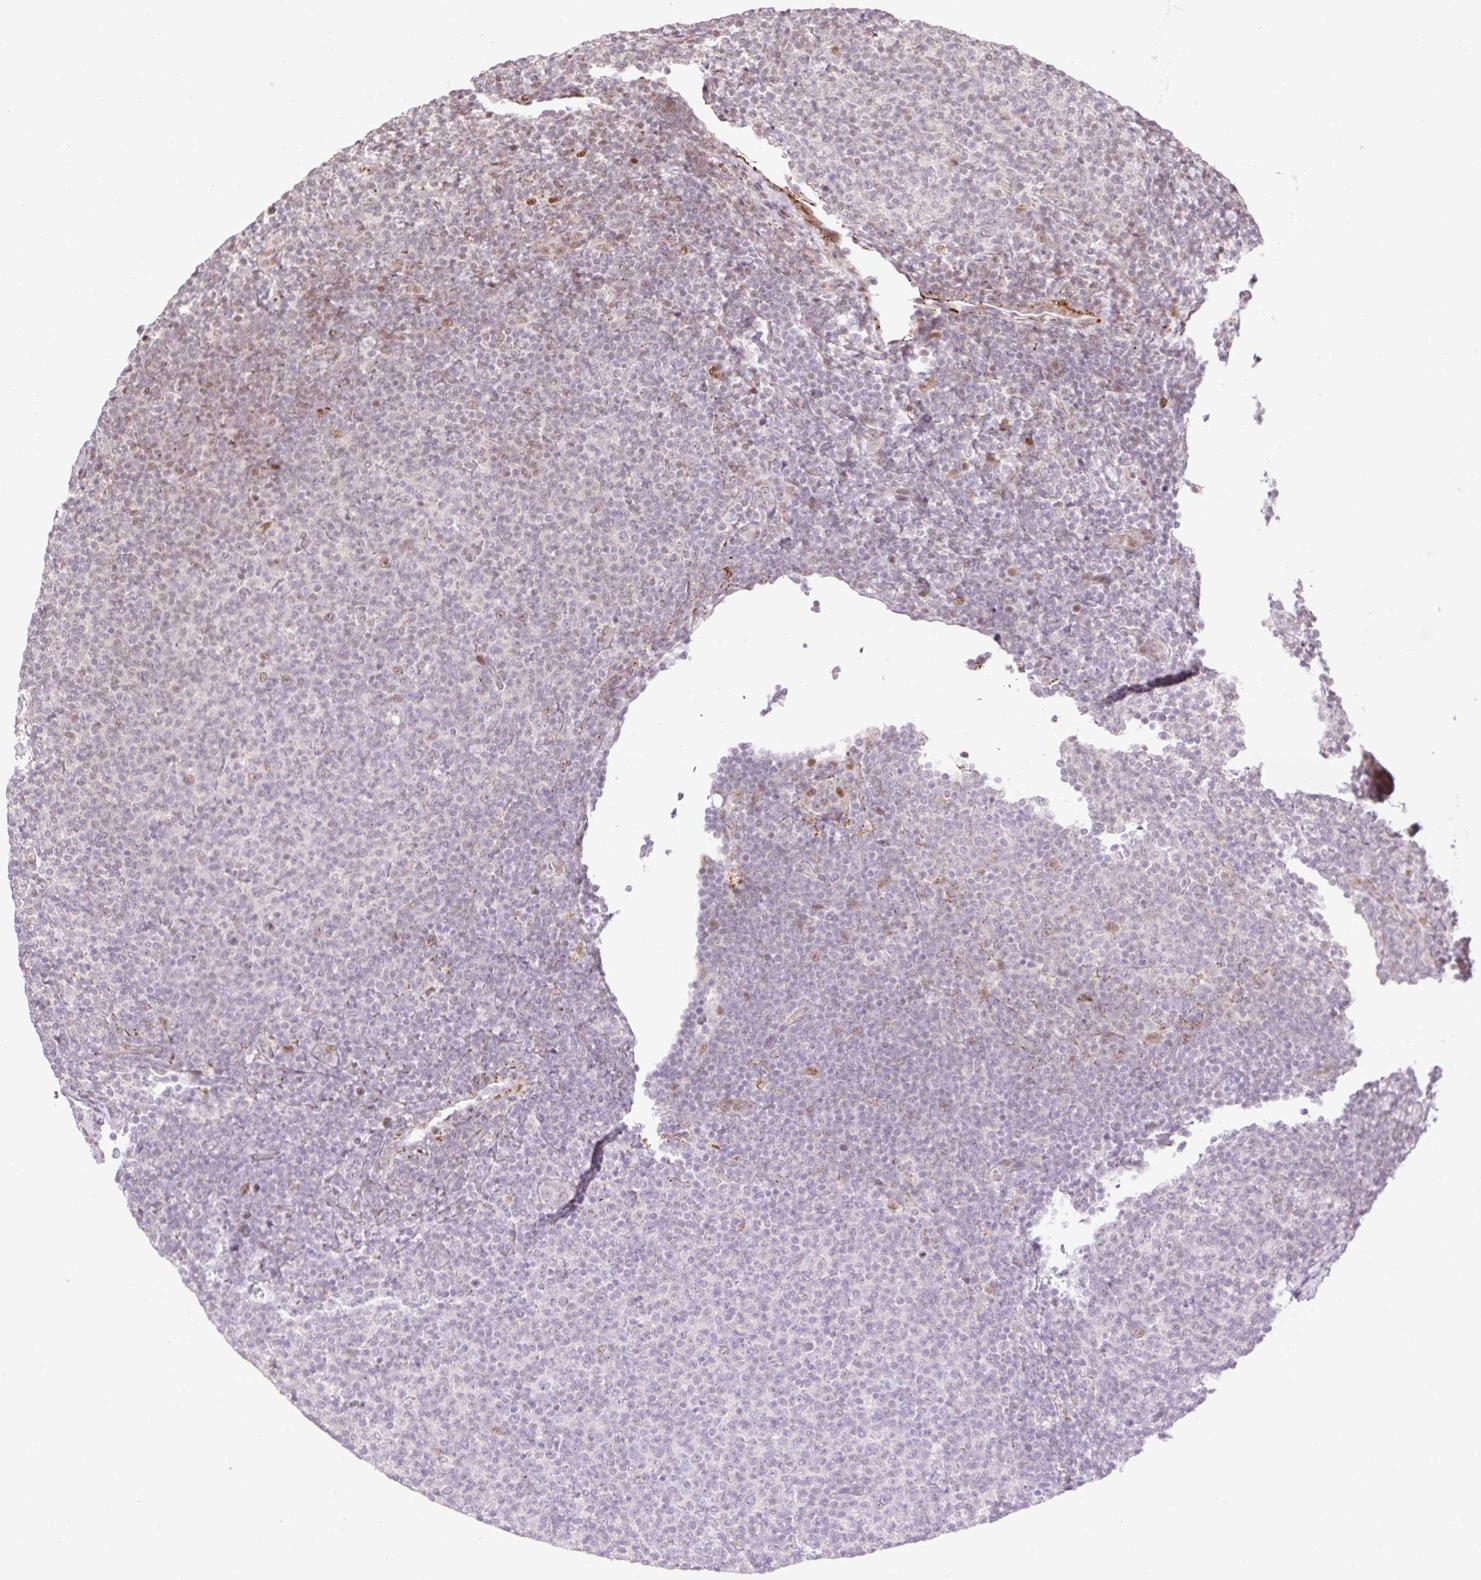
{"staining": {"intensity": "weak", "quantity": "<25%", "location": "nuclear"}, "tissue": "lymphoma", "cell_type": "Tumor cells", "image_type": "cancer", "snomed": [{"axis": "morphology", "description": "Malignant lymphoma, non-Hodgkin's type, Low grade"}, {"axis": "topography", "description": "Lymph node"}], "caption": "Malignant lymphoma, non-Hodgkin's type (low-grade) was stained to show a protein in brown. There is no significant positivity in tumor cells.", "gene": "RIPPLY3", "patient": {"sex": "male", "age": 66}}